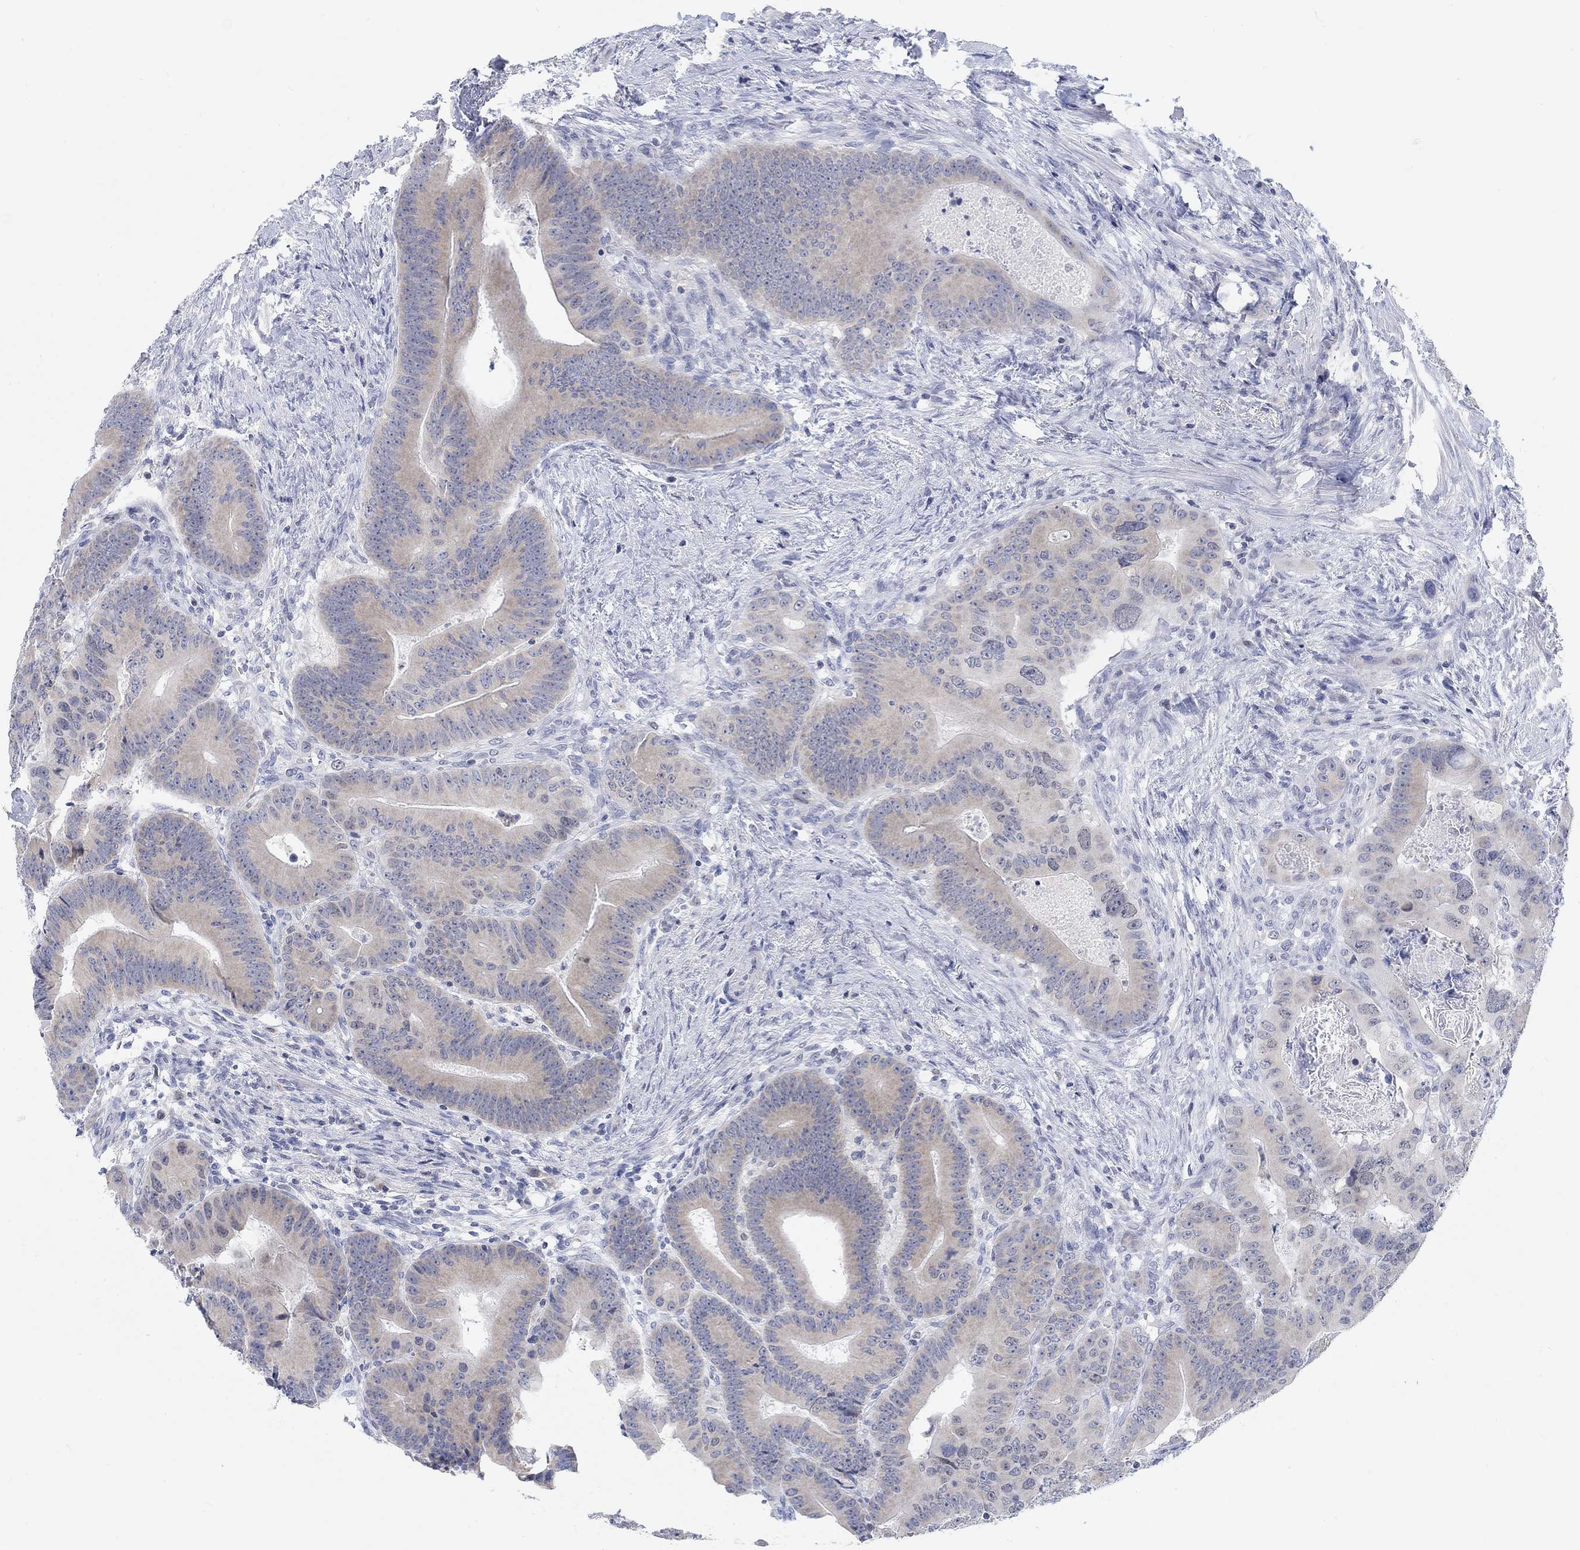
{"staining": {"intensity": "weak", "quantity": "25%-75%", "location": "cytoplasmic/membranous"}, "tissue": "colorectal cancer", "cell_type": "Tumor cells", "image_type": "cancer", "snomed": [{"axis": "morphology", "description": "Adenocarcinoma, NOS"}, {"axis": "topography", "description": "Rectum"}], "caption": "Weak cytoplasmic/membranous positivity is identified in about 25%-75% of tumor cells in colorectal cancer (adenocarcinoma).", "gene": "ATP6V1E2", "patient": {"sex": "male", "age": 64}}